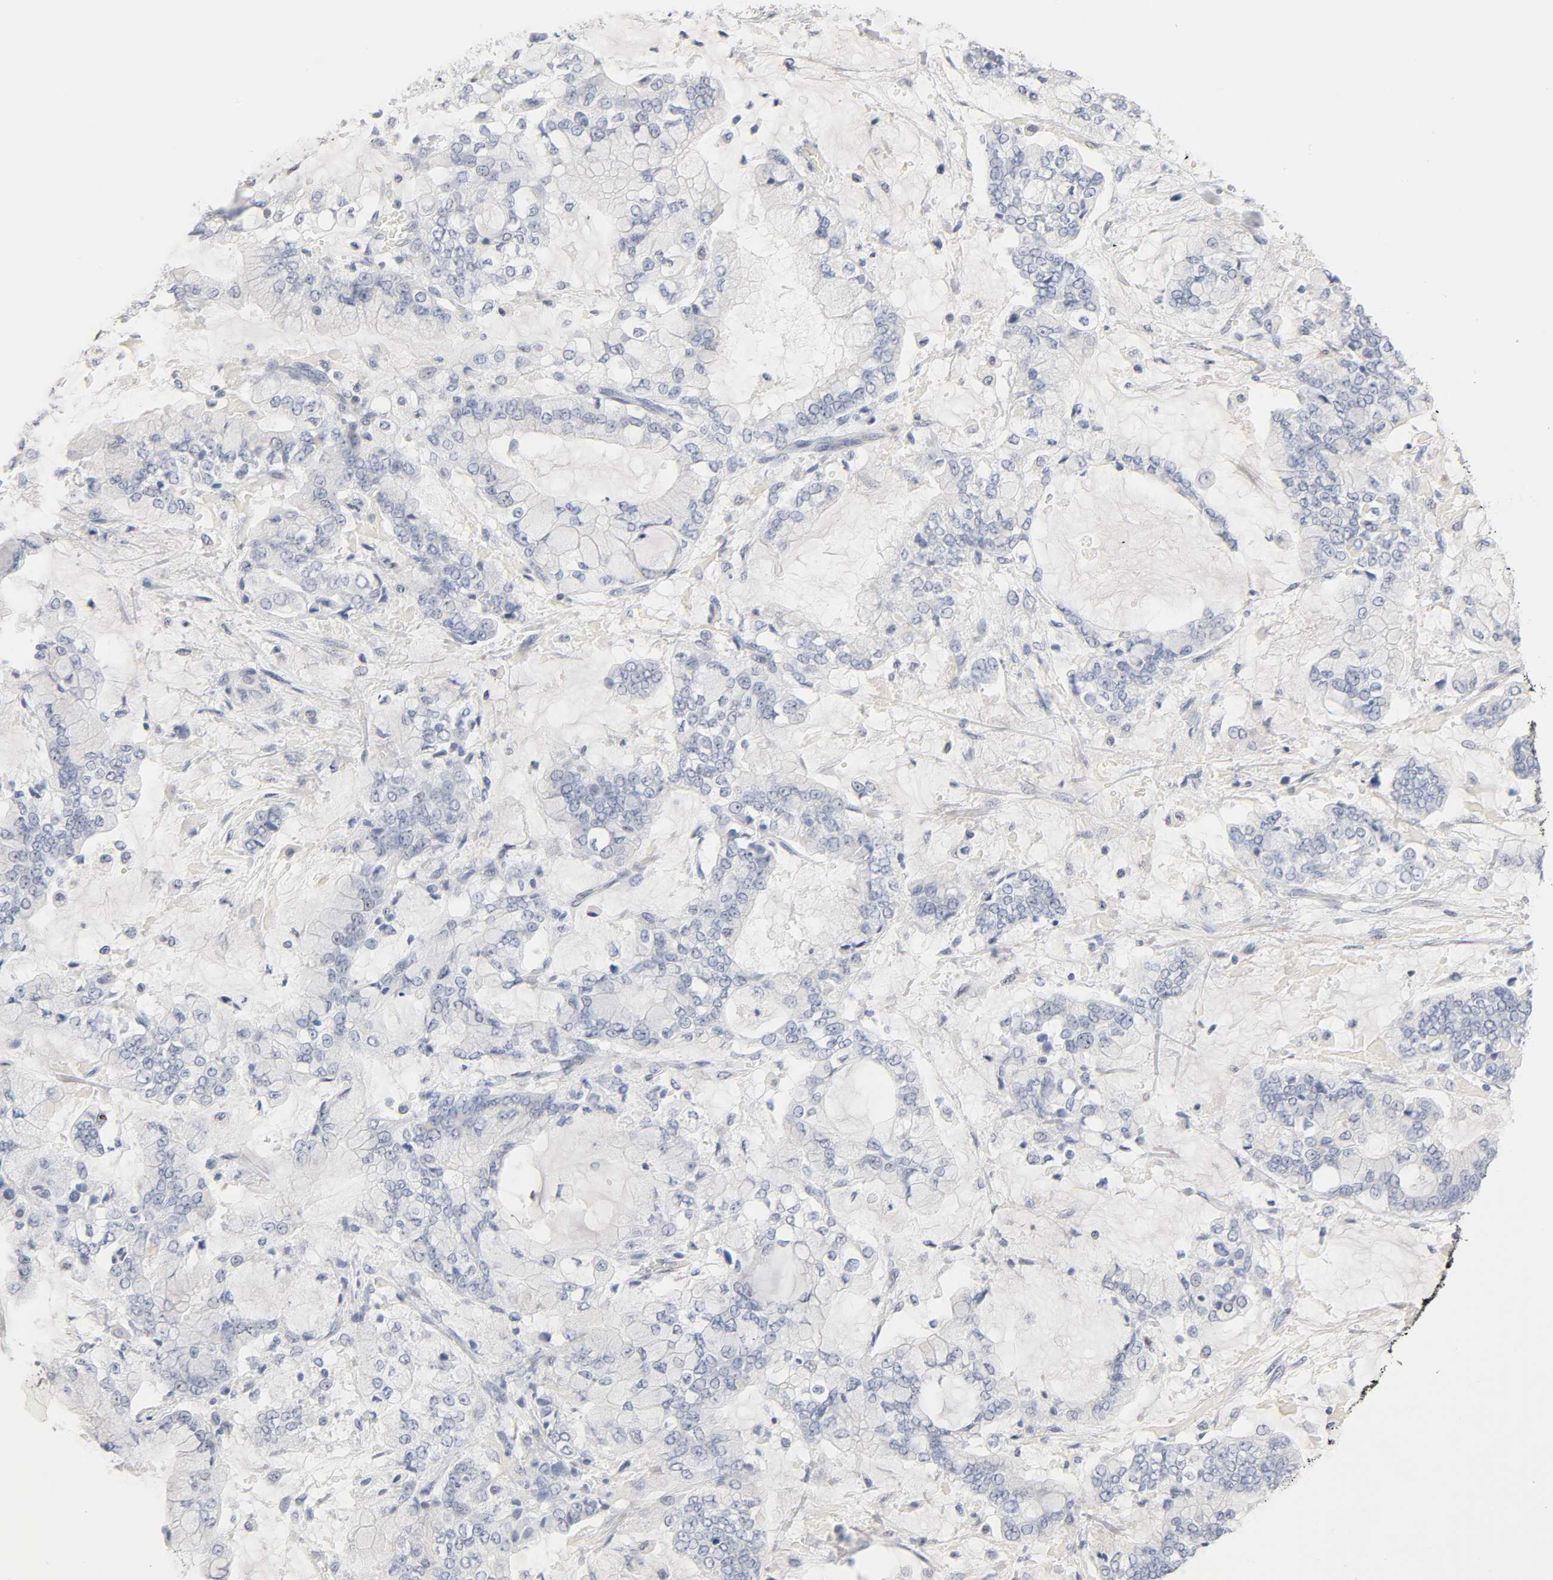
{"staining": {"intensity": "negative", "quantity": "none", "location": "none"}, "tissue": "stomach cancer", "cell_type": "Tumor cells", "image_type": "cancer", "snomed": [{"axis": "morphology", "description": "Normal tissue, NOS"}, {"axis": "morphology", "description": "Adenocarcinoma, NOS"}, {"axis": "topography", "description": "Stomach, upper"}, {"axis": "topography", "description": "Stomach"}], "caption": "Human adenocarcinoma (stomach) stained for a protein using IHC displays no expression in tumor cells.", "gene": "NFATC1", "patient": {"sex": "male", "age": 76}}